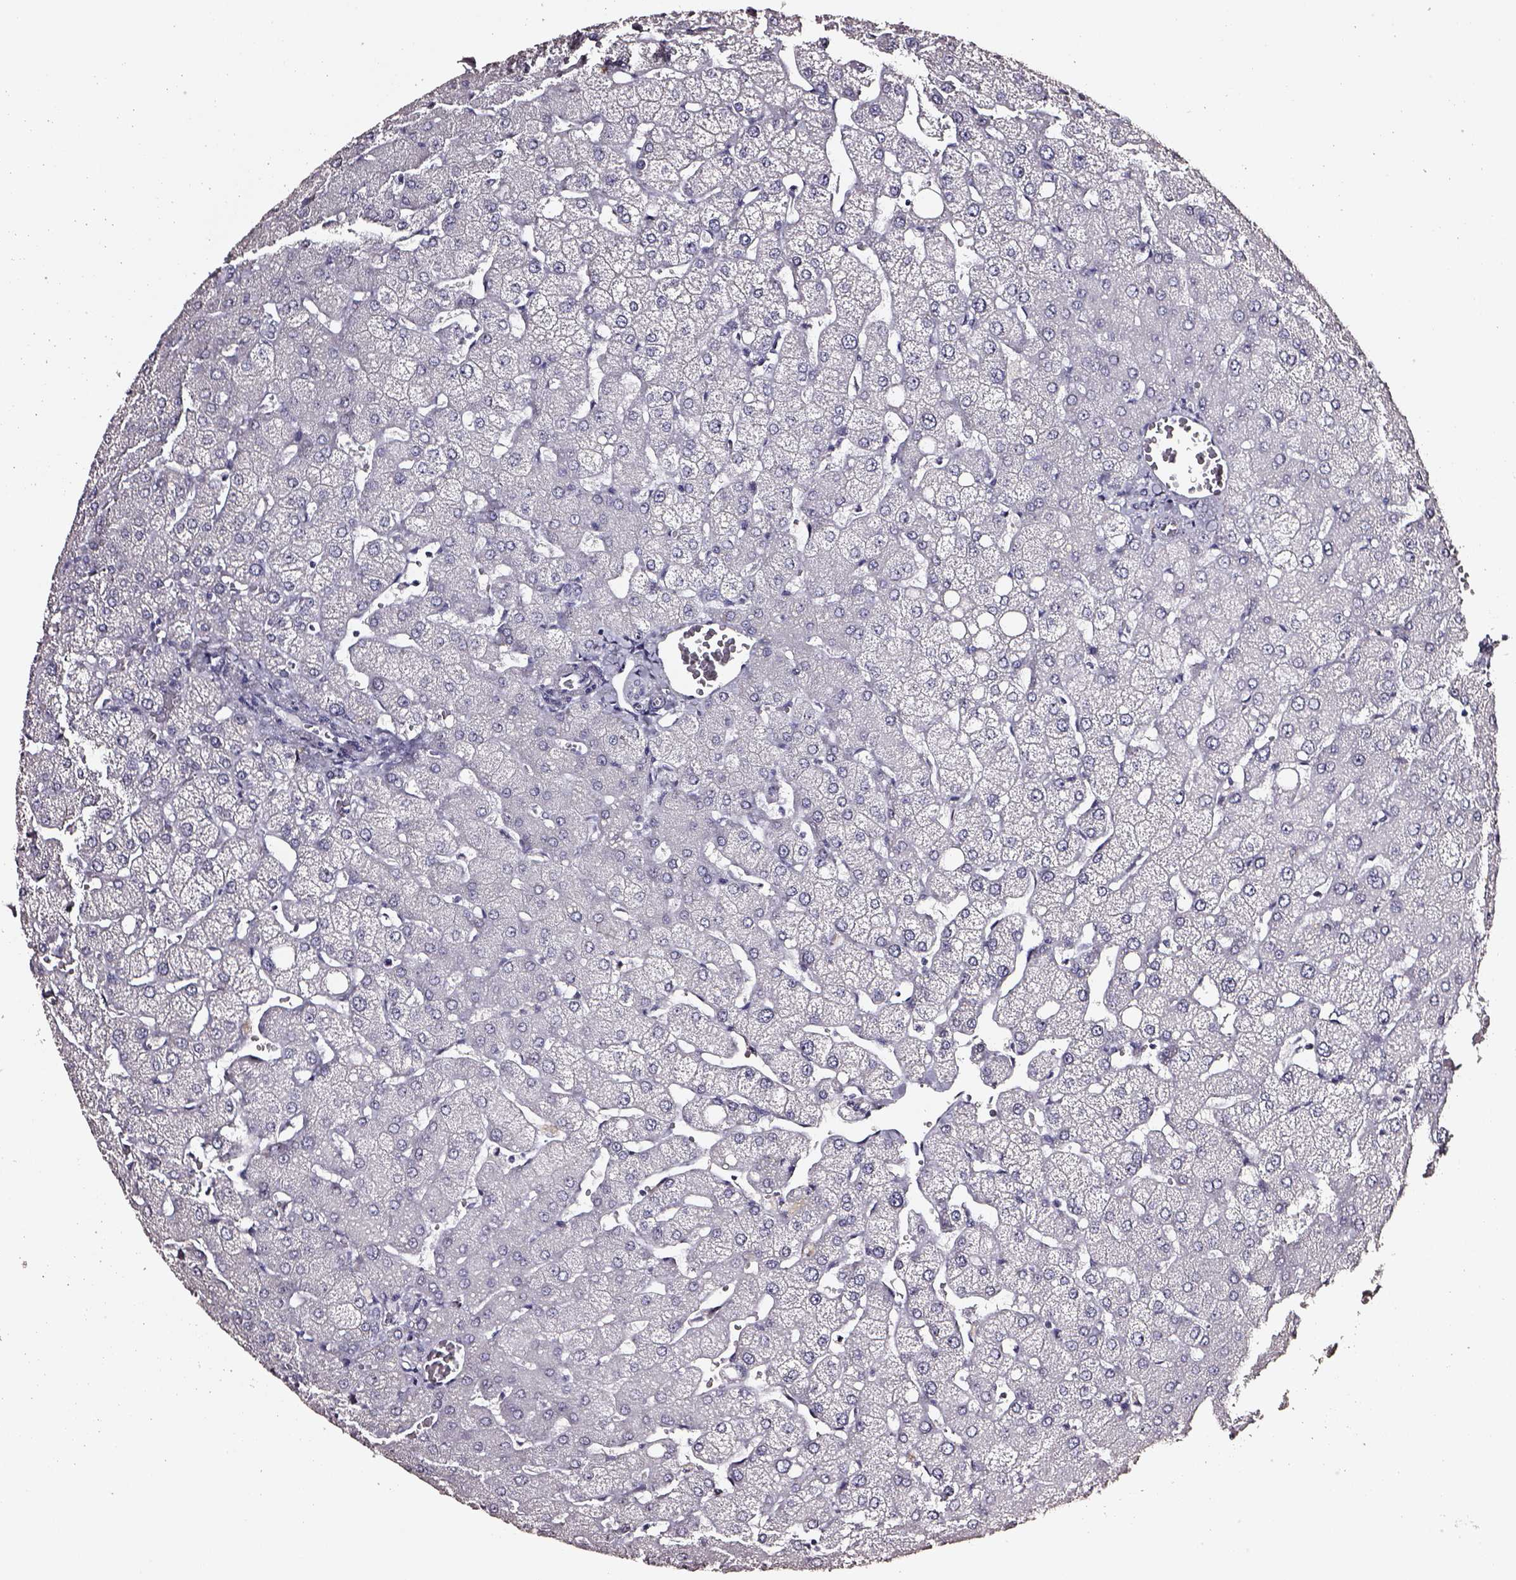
{"staining": {"intensity": "negative", "quantity": "none", "location": "none"}, "tissue": "liver", "cell_type": "Cholangiocytes", "image_type": "normal", "snomed": [{"axis": "morphology", "description": "Normal tissue, NOS"}, {"axis": "topography", "description": "Liver"}], "caption": "The photomicrograph demonstrates no staining of cholangiocytes in benign liver. Brightfield microscopy of immunohistochemistry stained with DAB (brown) and hematoxylin (blue), captured at high magnification.", "gene": "DPEP1", "patient": {"sex": "female", "age": 54}}